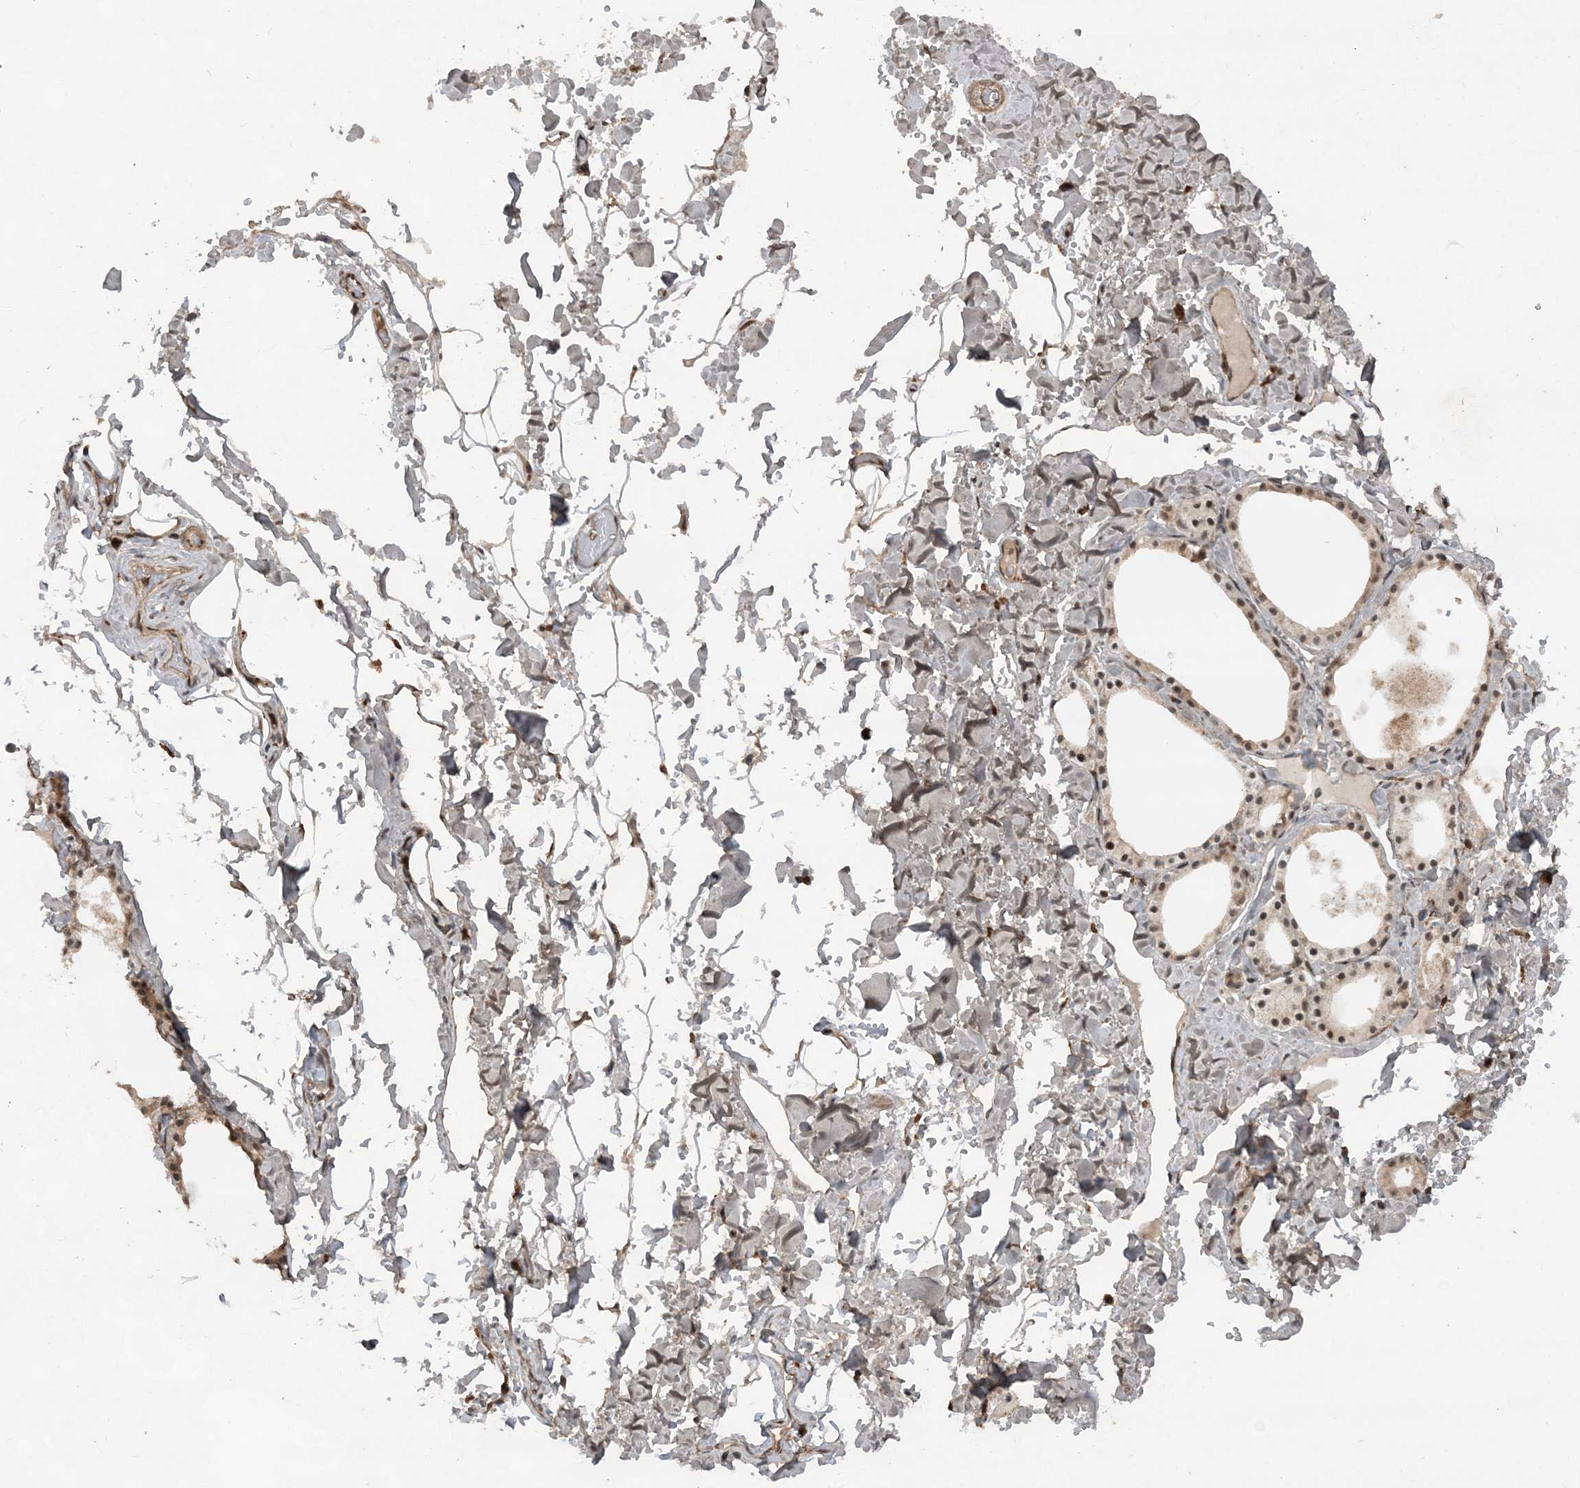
{"staining": {"intensity": "moderate", "quantity": ">75%", "location": "cytoplasmic/membranous"}, "tissue": "thyroid gland", "cell_type": "Glandular cells", "image_type": "normal", "snomed": [{"axis": "morphology", "description": "Normal tissue, NOS"}, {"axis": "topography", "description": "Thyroid gland"}], "caption": "Immunohistochemical staining of normal human thyroid gland displays >75% levels of moderate cytoplasmic/membranous protein positivity in about >75% of glandular cells.", "gene": "LACC1", "patient": {"sex": "male", "age": 56}}